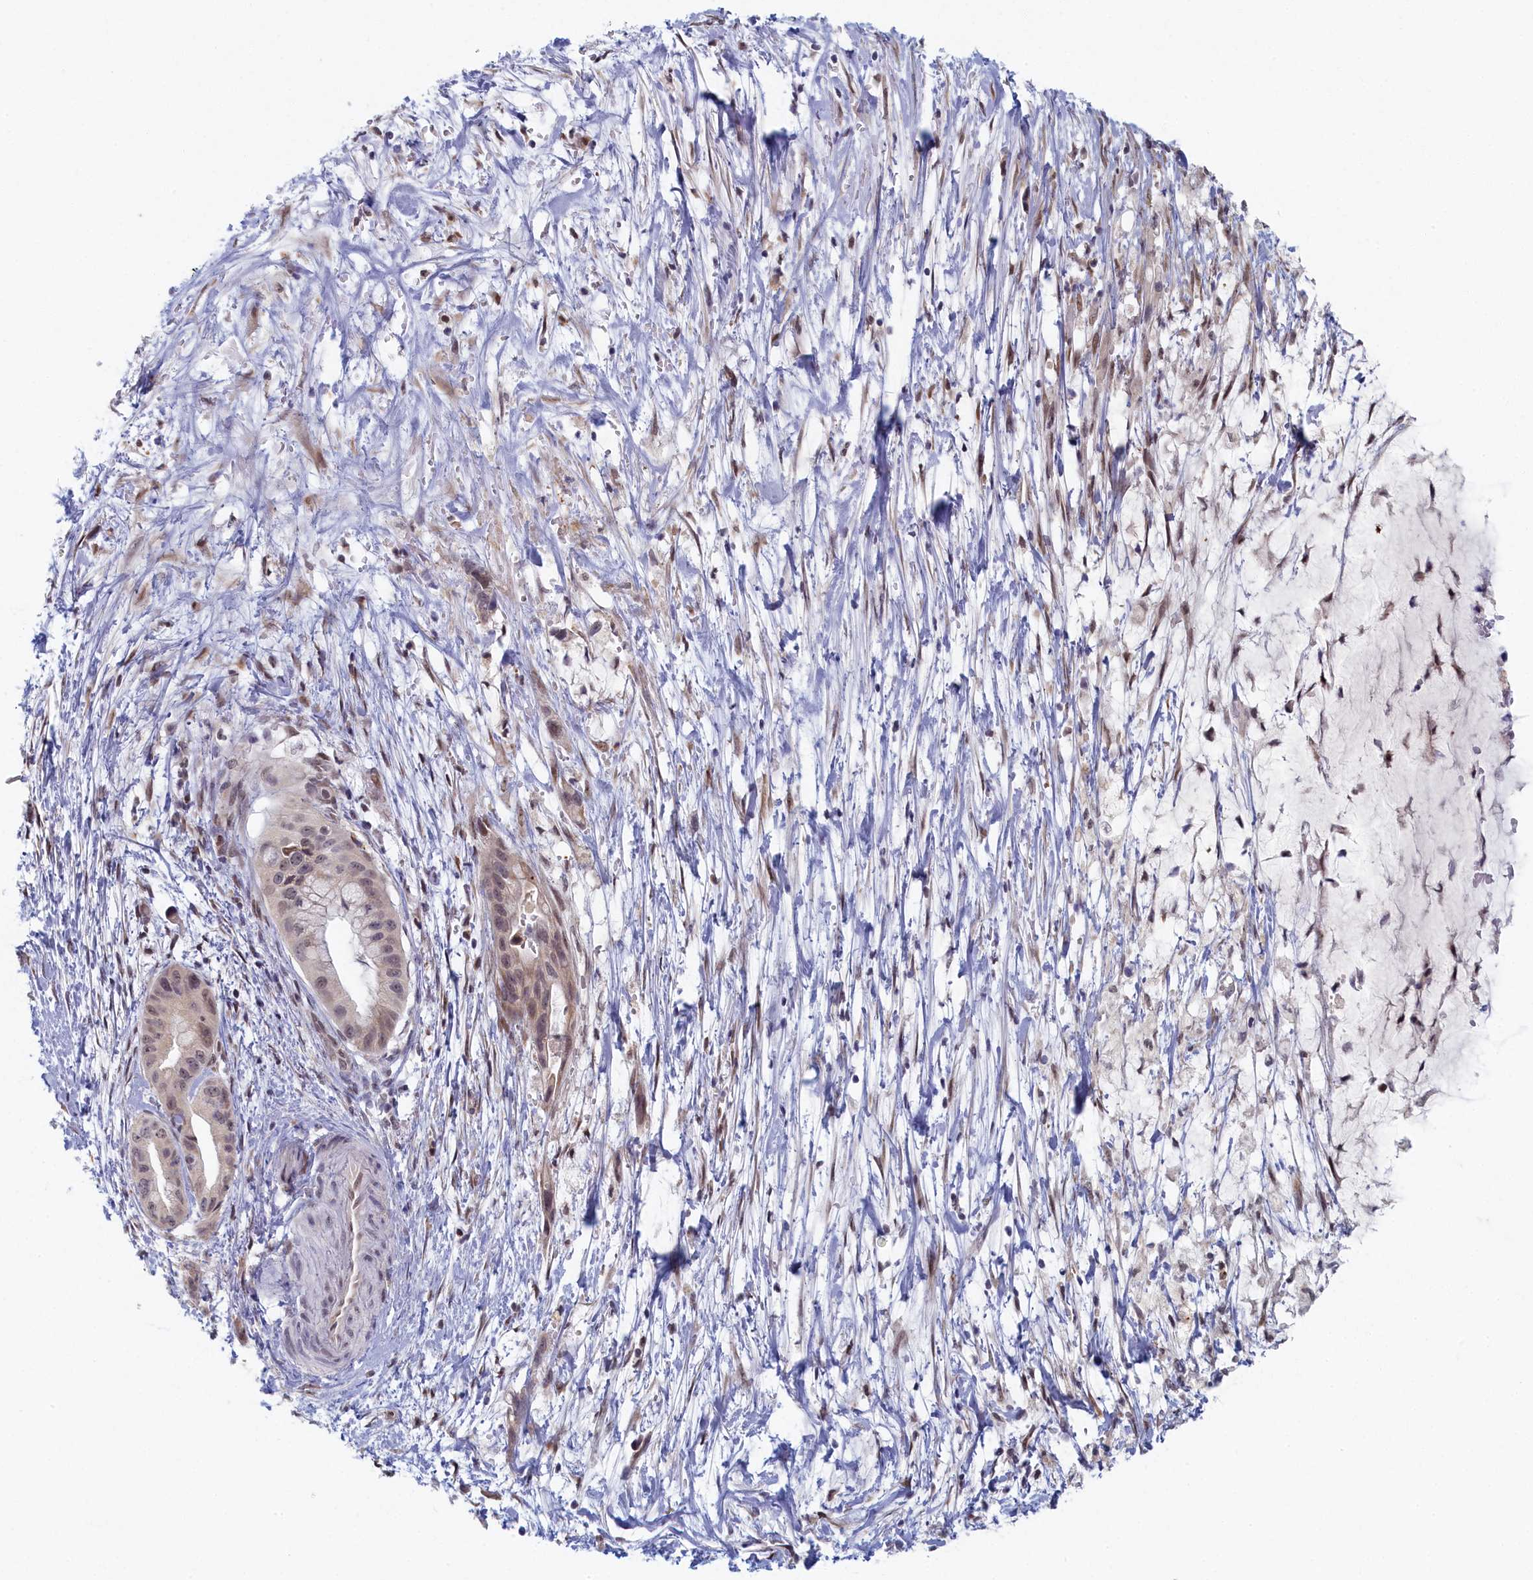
{"staining": {"intensity": "negative", "quantity": "none", "location": "none"}, "tissue": "pancreatic cancer", "cell_type": "Tumor cells", "image_type": "cancer", "snomed": [{"axis": "morphology", "description": "Adenocarcinoma, NOS"}, {"axis": "topography", "description": "Pancreas"}], "caption": "This is an immunohistochemistry photomicrograph of human pancreatic cancer (adenocarcinoma). There is no positivity in tumor cells.", "gene": "DNAJC17", "patient": {"sex": "male", "age": 48}}